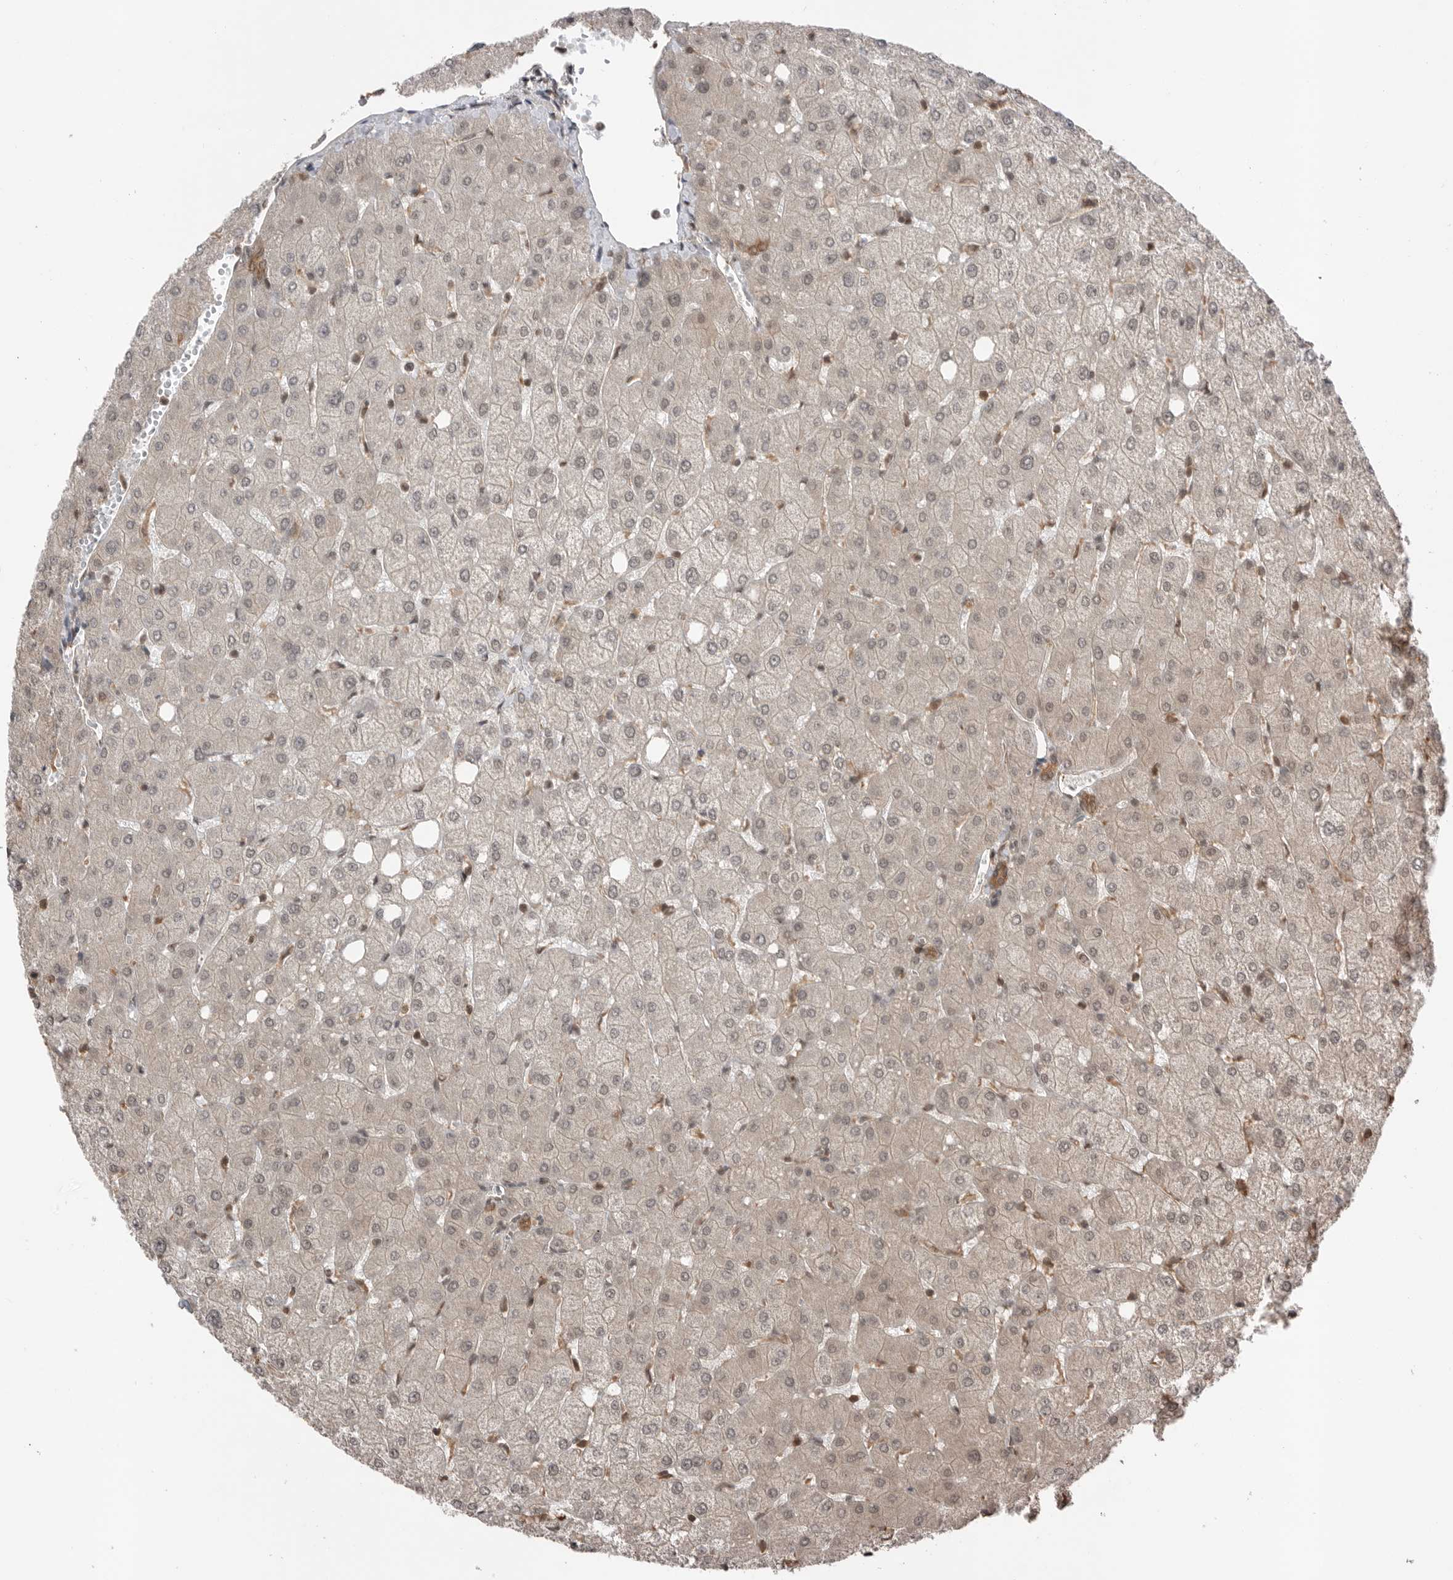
{"staining": {"intensity": "moderate", "quantity": ">75%", "location": "cytoplasmic/membranous"}, "tissue": "liver", "cell_type": "Cholangiocytes", "image_type": "normal", "snomed": [{"axis": "morphology", "description": "Normal tissue, NOS"}, {"axis": "topography", "description": "Liver"}], "caption": "Moderate cytoplasmic/membranous expression is appreciated in about >75% of cholangiocytes in normal liver.", "gene": "PEAK1", "patient": {"sex": "female", "age": 54}}